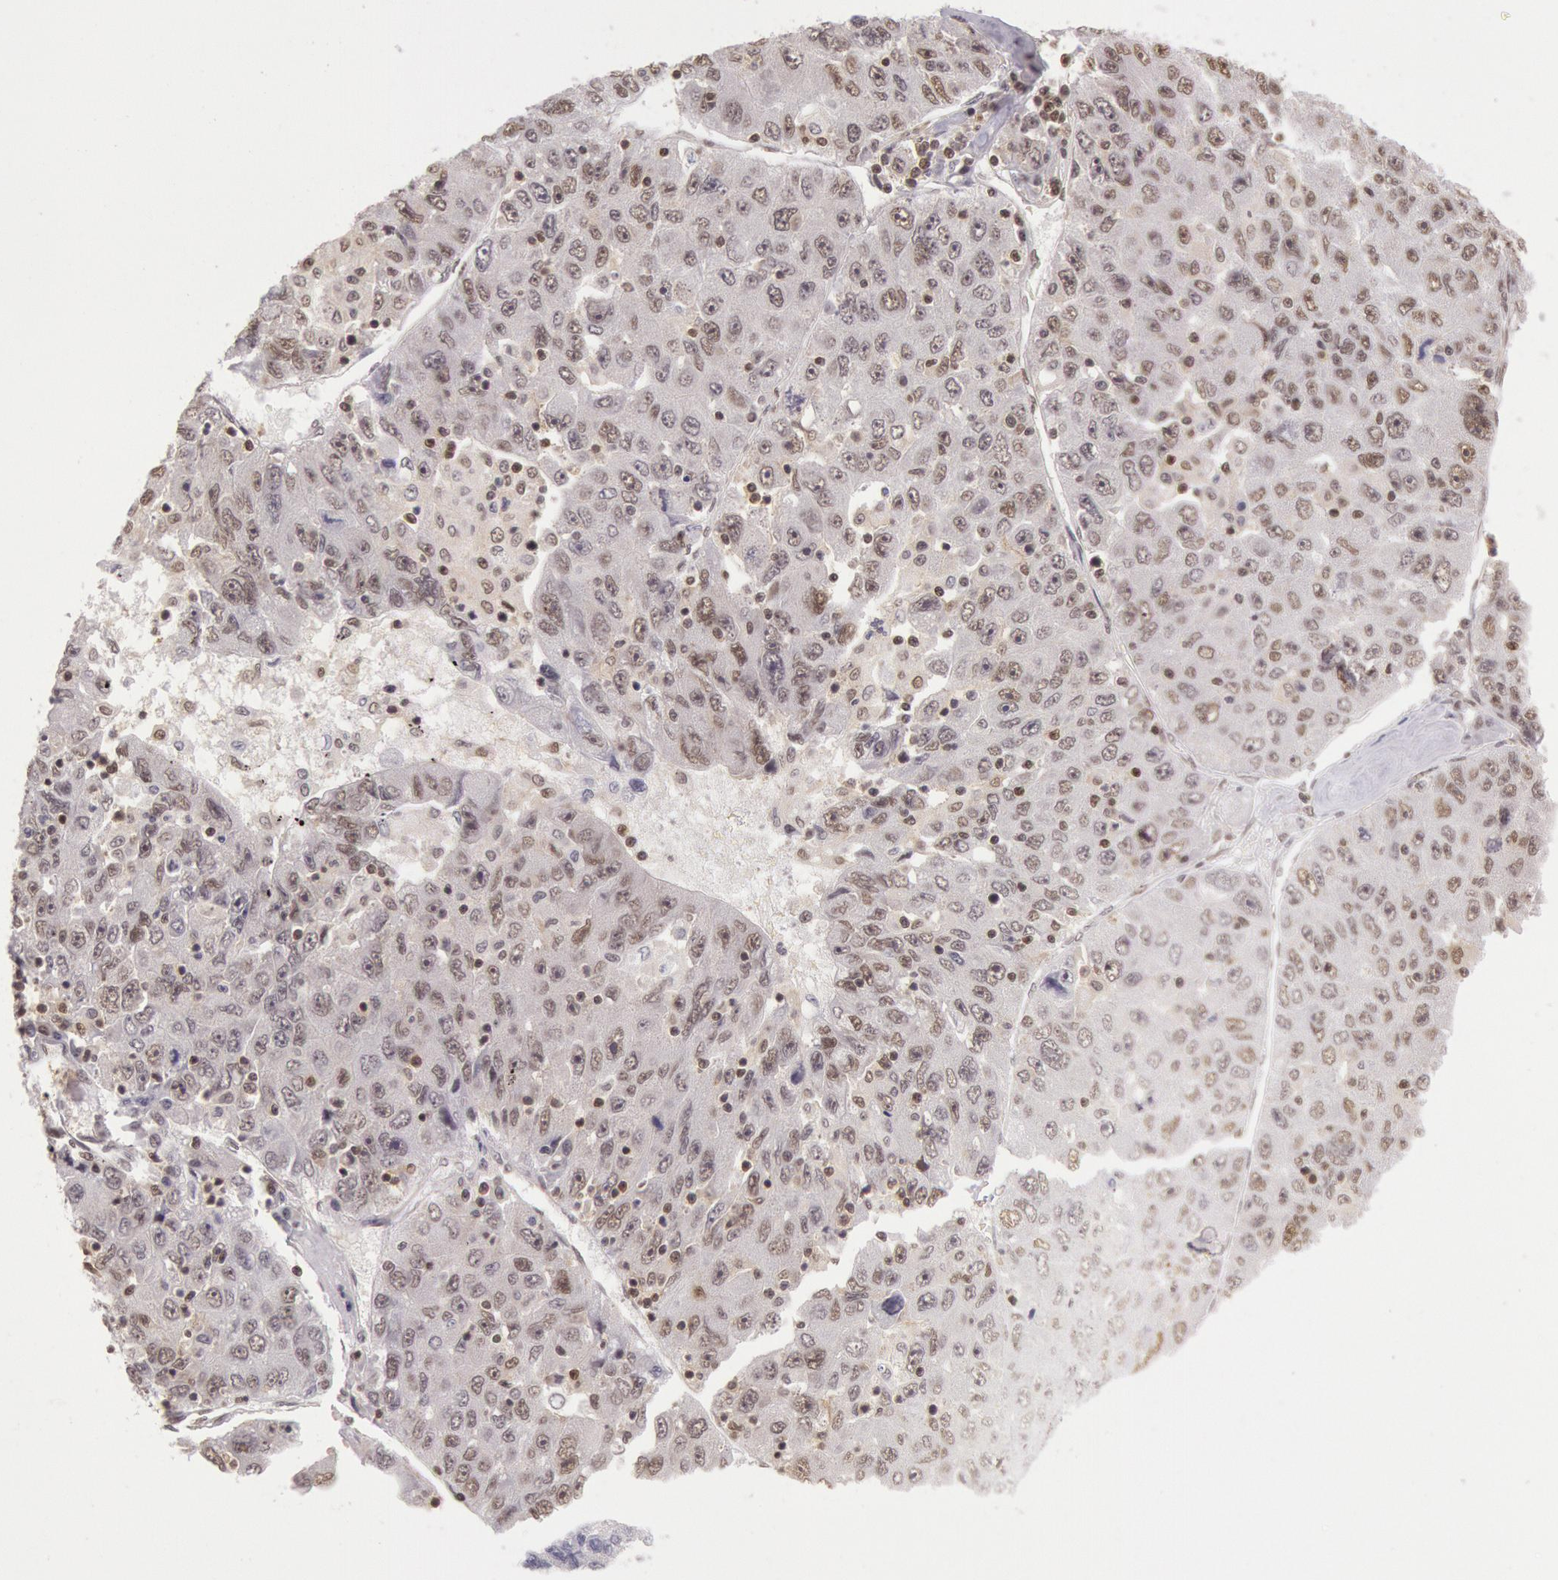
{"staining": {"intensity": "weak", "quantity": "25%-75%", "location": "nuclear"}, "tissue": "liver cancer", "cell_type": "Tumor cells", "image_type": "cancer", "snomed": [{"axis": "morphology", "description": "Carcinoma, Hepatocellular, NOS"}, {"axis": "topography", "description": "Liver"}], "caption": "Immunohistochemical staining of liver hepatocellular carcinoma shows weak nuclear protein staining in about 25%-75% of tumor cells.", "gene": "ESS2", "patient": {"sex": "male", "age": 49}}